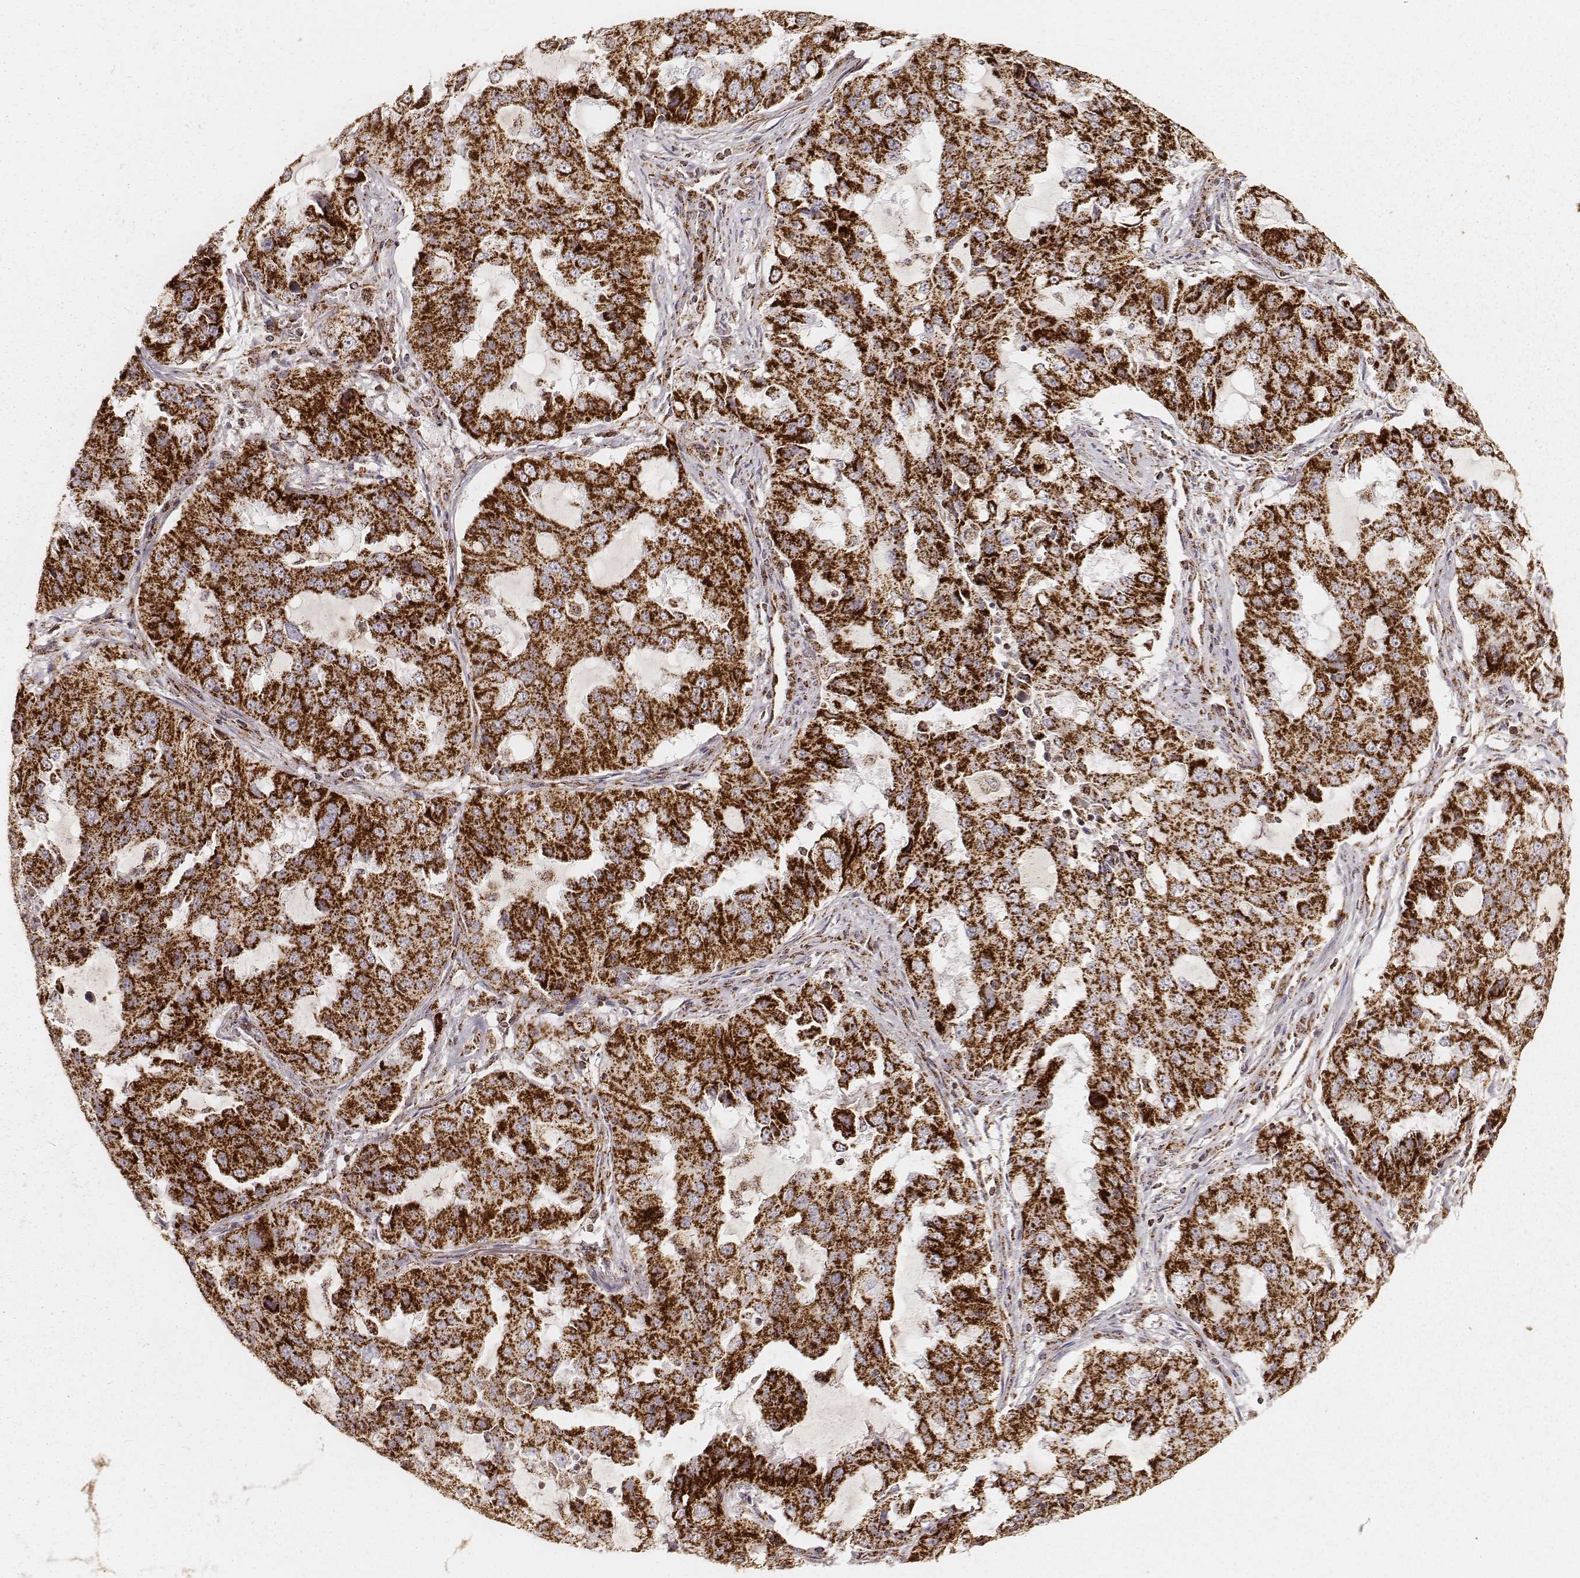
{"staining": {"intensity": "strong", "quantity": ">75%", "location": "cytoplasmic/membranous"}, "tissue": "lung cancer", "cell_type": "Tumor cells", "image_type": "cancer", "snomed": [{"axis": "morphology", "description": "Adenocarcinoma, NOS"}, {"axis": "topography", "description": "Lung"}], "caption": "Lung cancer (adenocarcinoma) tissue exhibits strong cytoplasmic/membranous staining in approximately >75% of tumor cells, visualized by immunohistochemistry.", "gene": "CS", "patient": {"sex": "female", "age": 61}}